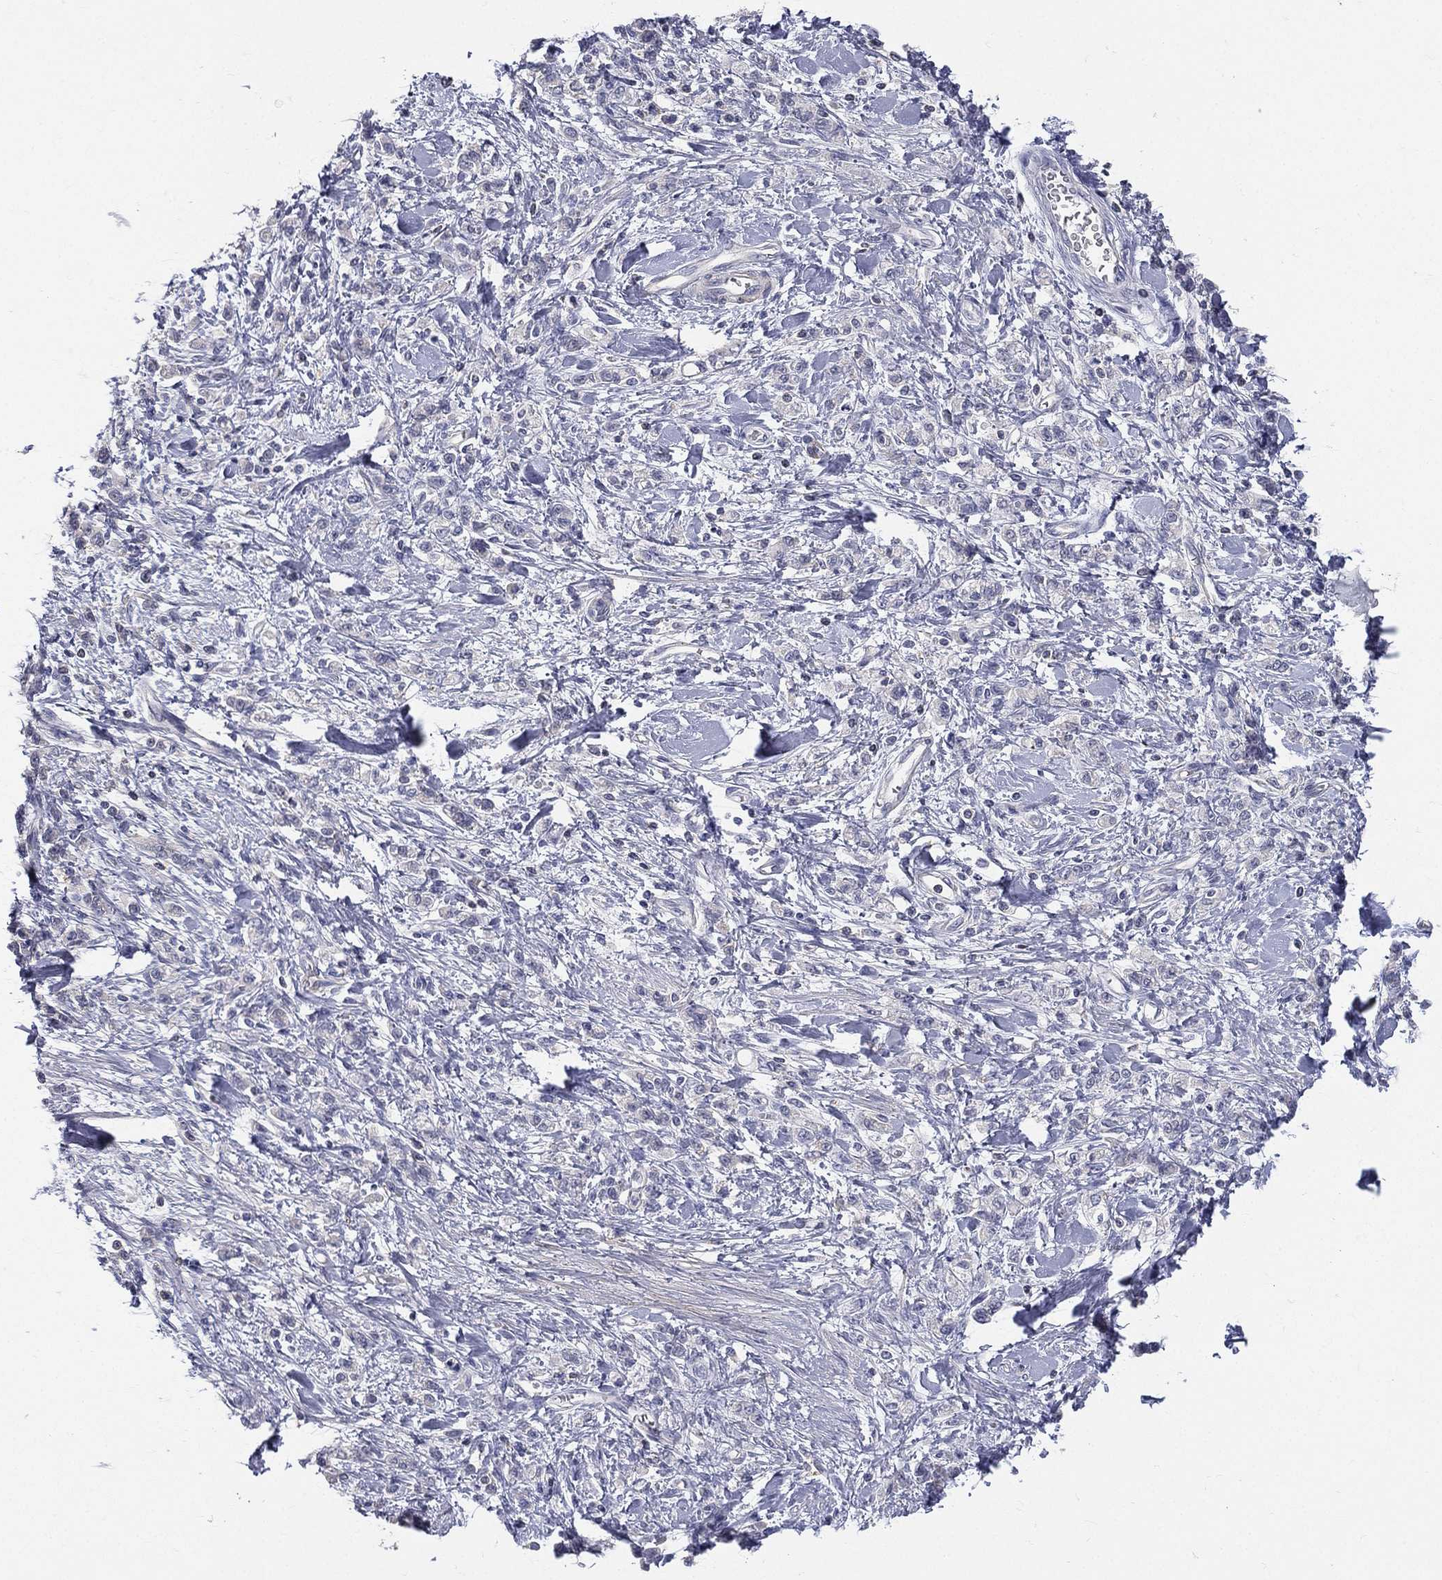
{"staining": {"intensity": "negative", "quantity": "none", "location": "none"}, "tissue": "stomach cancer", "cell_type": "Tumor cells", "image_type": "cancer", "snomed": [{"axis": "morphology", "description": "Adenocarcinoma, NOS"}, {"axis": "topography", "description": "Stomach"}], "caption": "This photomicrograph is of stomach cancer stained with immunohistochemistry to label a protein in brown with the nuclei are counter-stained blue. There is no expression in tumor cells.", "gene": "ETNPPL", "patient": {"sex": "male", "age": 77}}